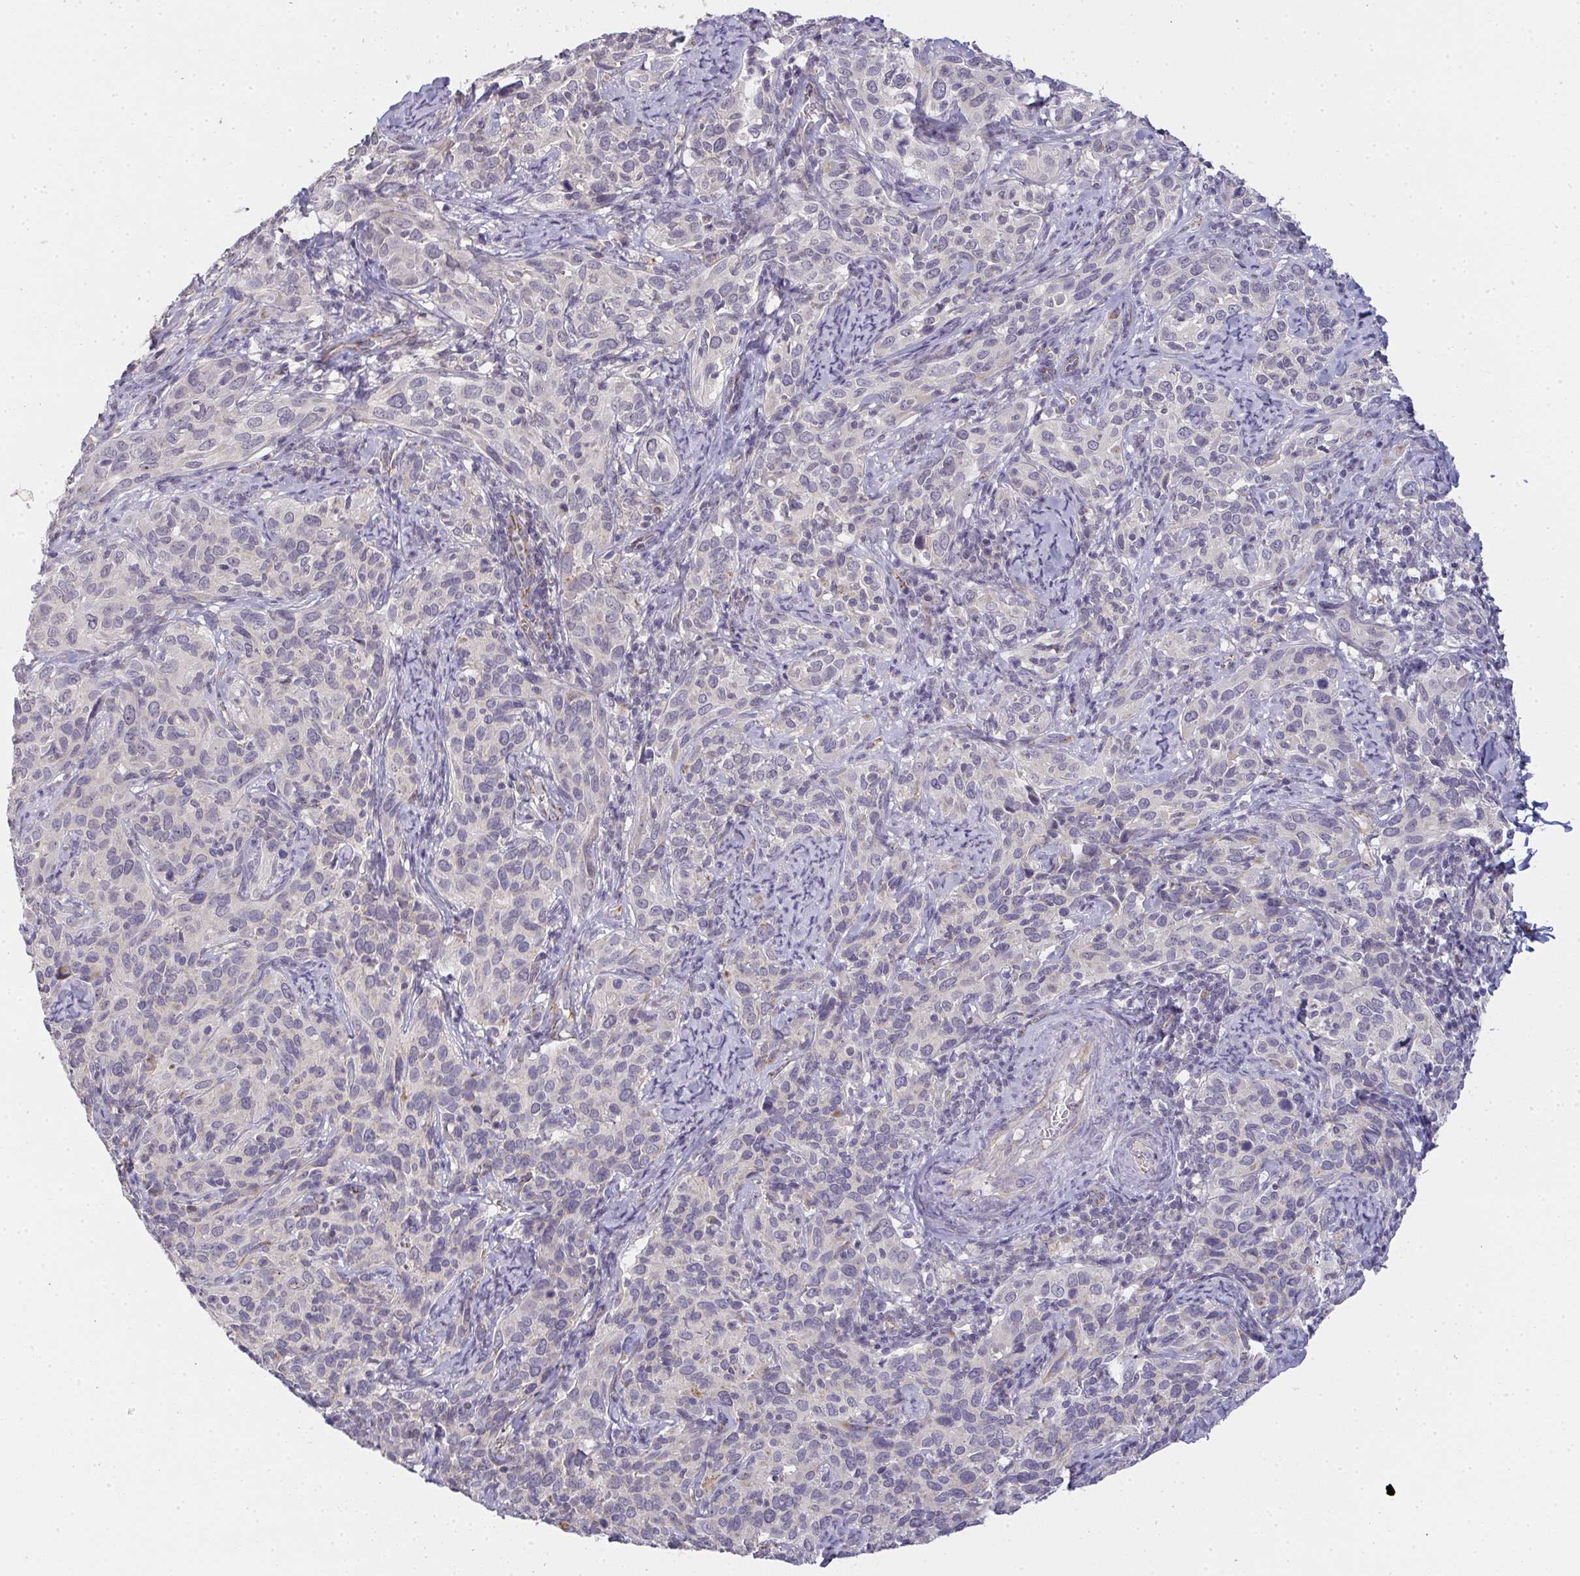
{"staining": {"intensity": "moderate", "quantity": "<25%", "location": "cytoplasmic/membranous"}, "tissue": "cervical cancer", "cell_type": "Tumor cells", "image_type": "cancer", "snomed": [{"axis": "morphology", "description": "Squamous cell carcinoma, NOS"}, {"axis": "topography", "description": "Cervix"}], "caption": "Cervical cancer (squamous cell carcinoma) was stained to show a protein in brown. There is low levels of moderate cytoplasmic/membranous positivity in approximately <25% of tumor cells.", "gene": "TMEM219", "patient": {"sex": "female", "age": 51}}